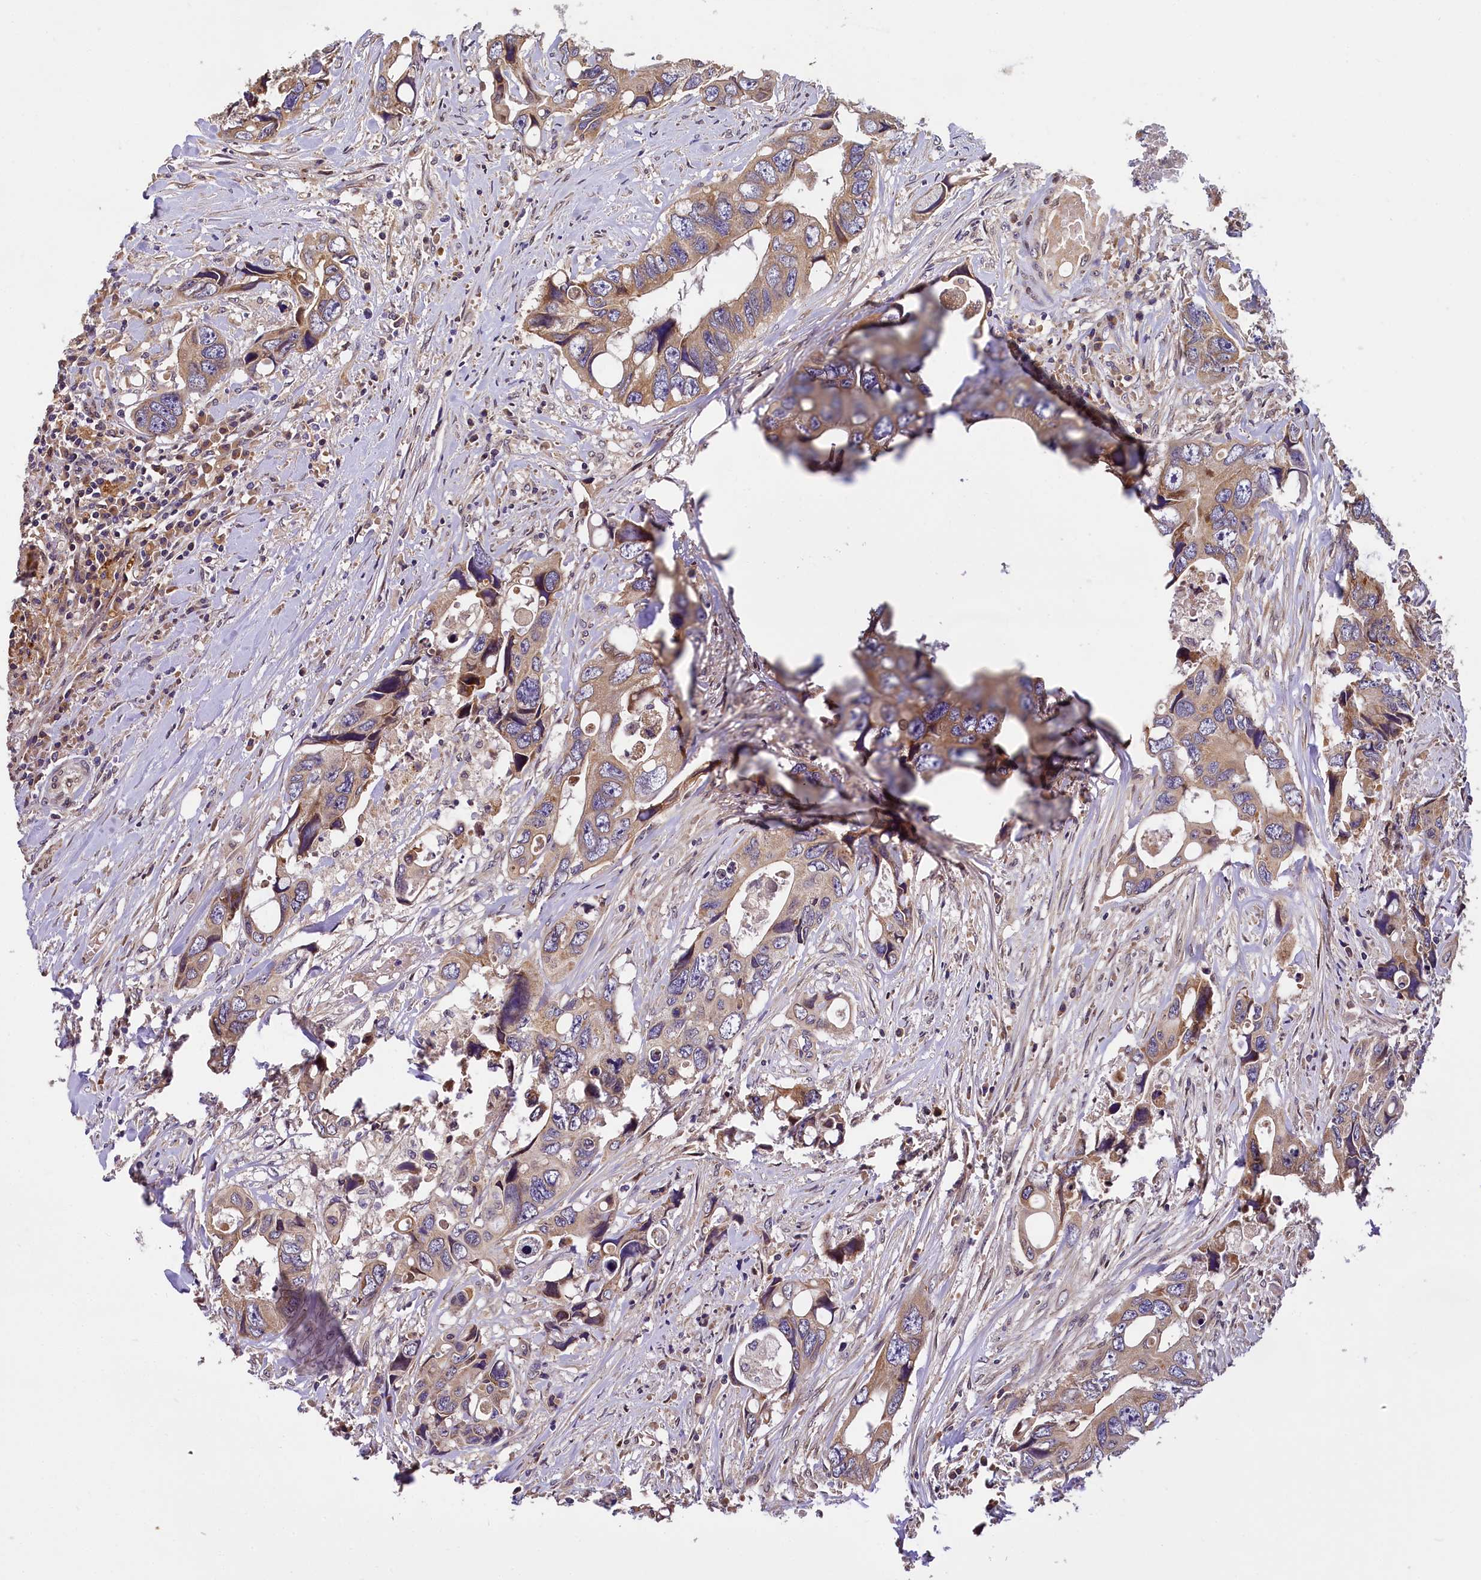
{"staining": {"intensity": "moderate", "quantity": ">75%", "location": "cytoplasmic/membranous"}, "tissue": "colorectal cancer", "cell_type": "Tumor cells", "image_type": "cancer", "snomed": [{"axis": "morphology", "description": "Adenocarcinoma, NOS"}, {"axis": "topography", "description": "Rectum"}], "caption": "IHC of colorectal cancer demonstrates medium levels of moderate cytoplasmic/membranous expression in about >75% of tumor cells. (IHC, brightfield microscopy, high magnification).", "gene": "SUPV3L1", "patient": {"sex": "male", "age": 57}}